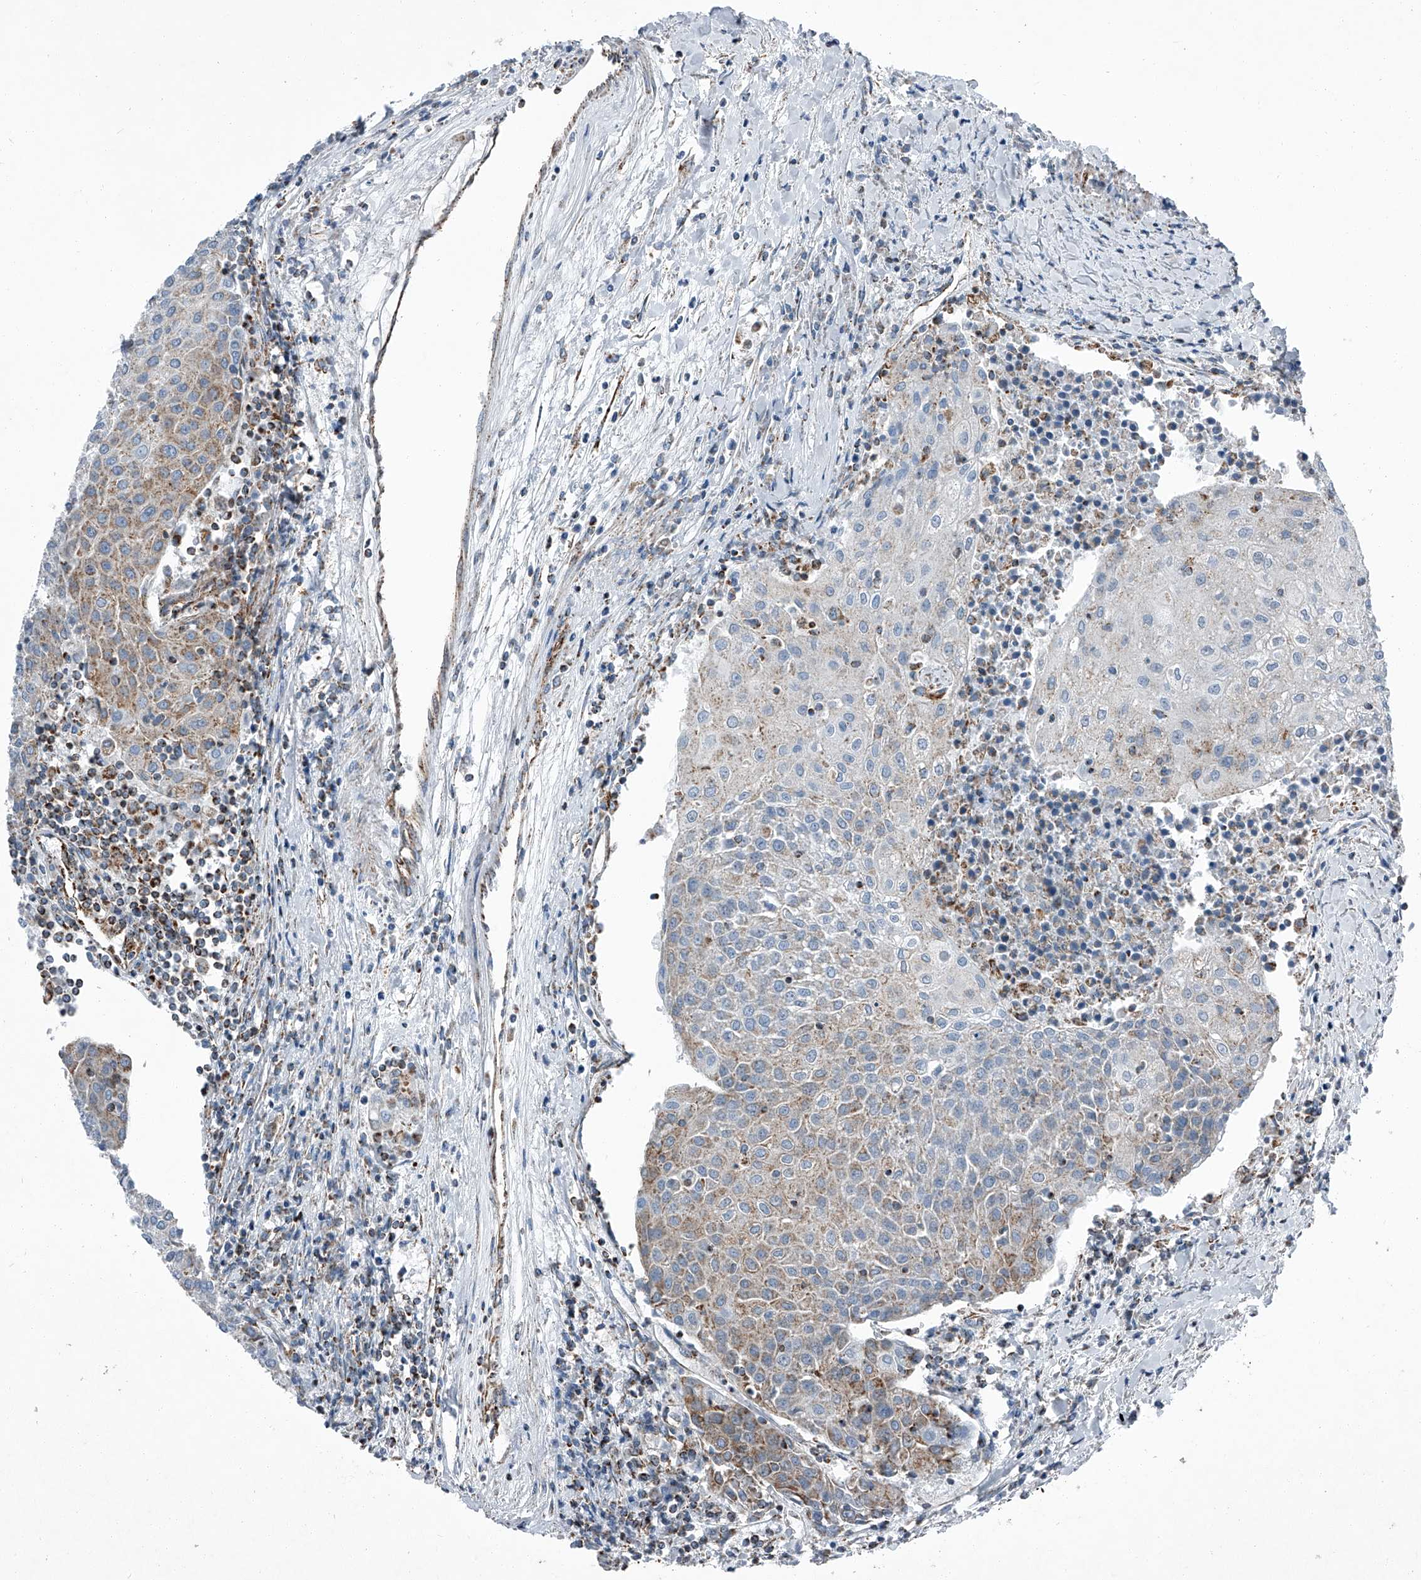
{"staining": {"intensity": "moderate", "quantity": "25%-75%", "location": "cytoplasmic/membranous"}, "tissue": "urothelial cancer", "cell_type": "Tumor cells", "image_type": "cancer", "snomed": [{"axis": "morphology", "description": "Urothelial carcinoma, High grade"}, {"axis": "topography", "description": "Urinary bladder"}], "caption": "Urothelial carcinoma (high-grade) tissue shows moderate cytoplasmic/membranous expression in approximately 25%-75% of tumor cells", "gene": "CHRNA7", "patient": {"sex": "female", "age": 85}}